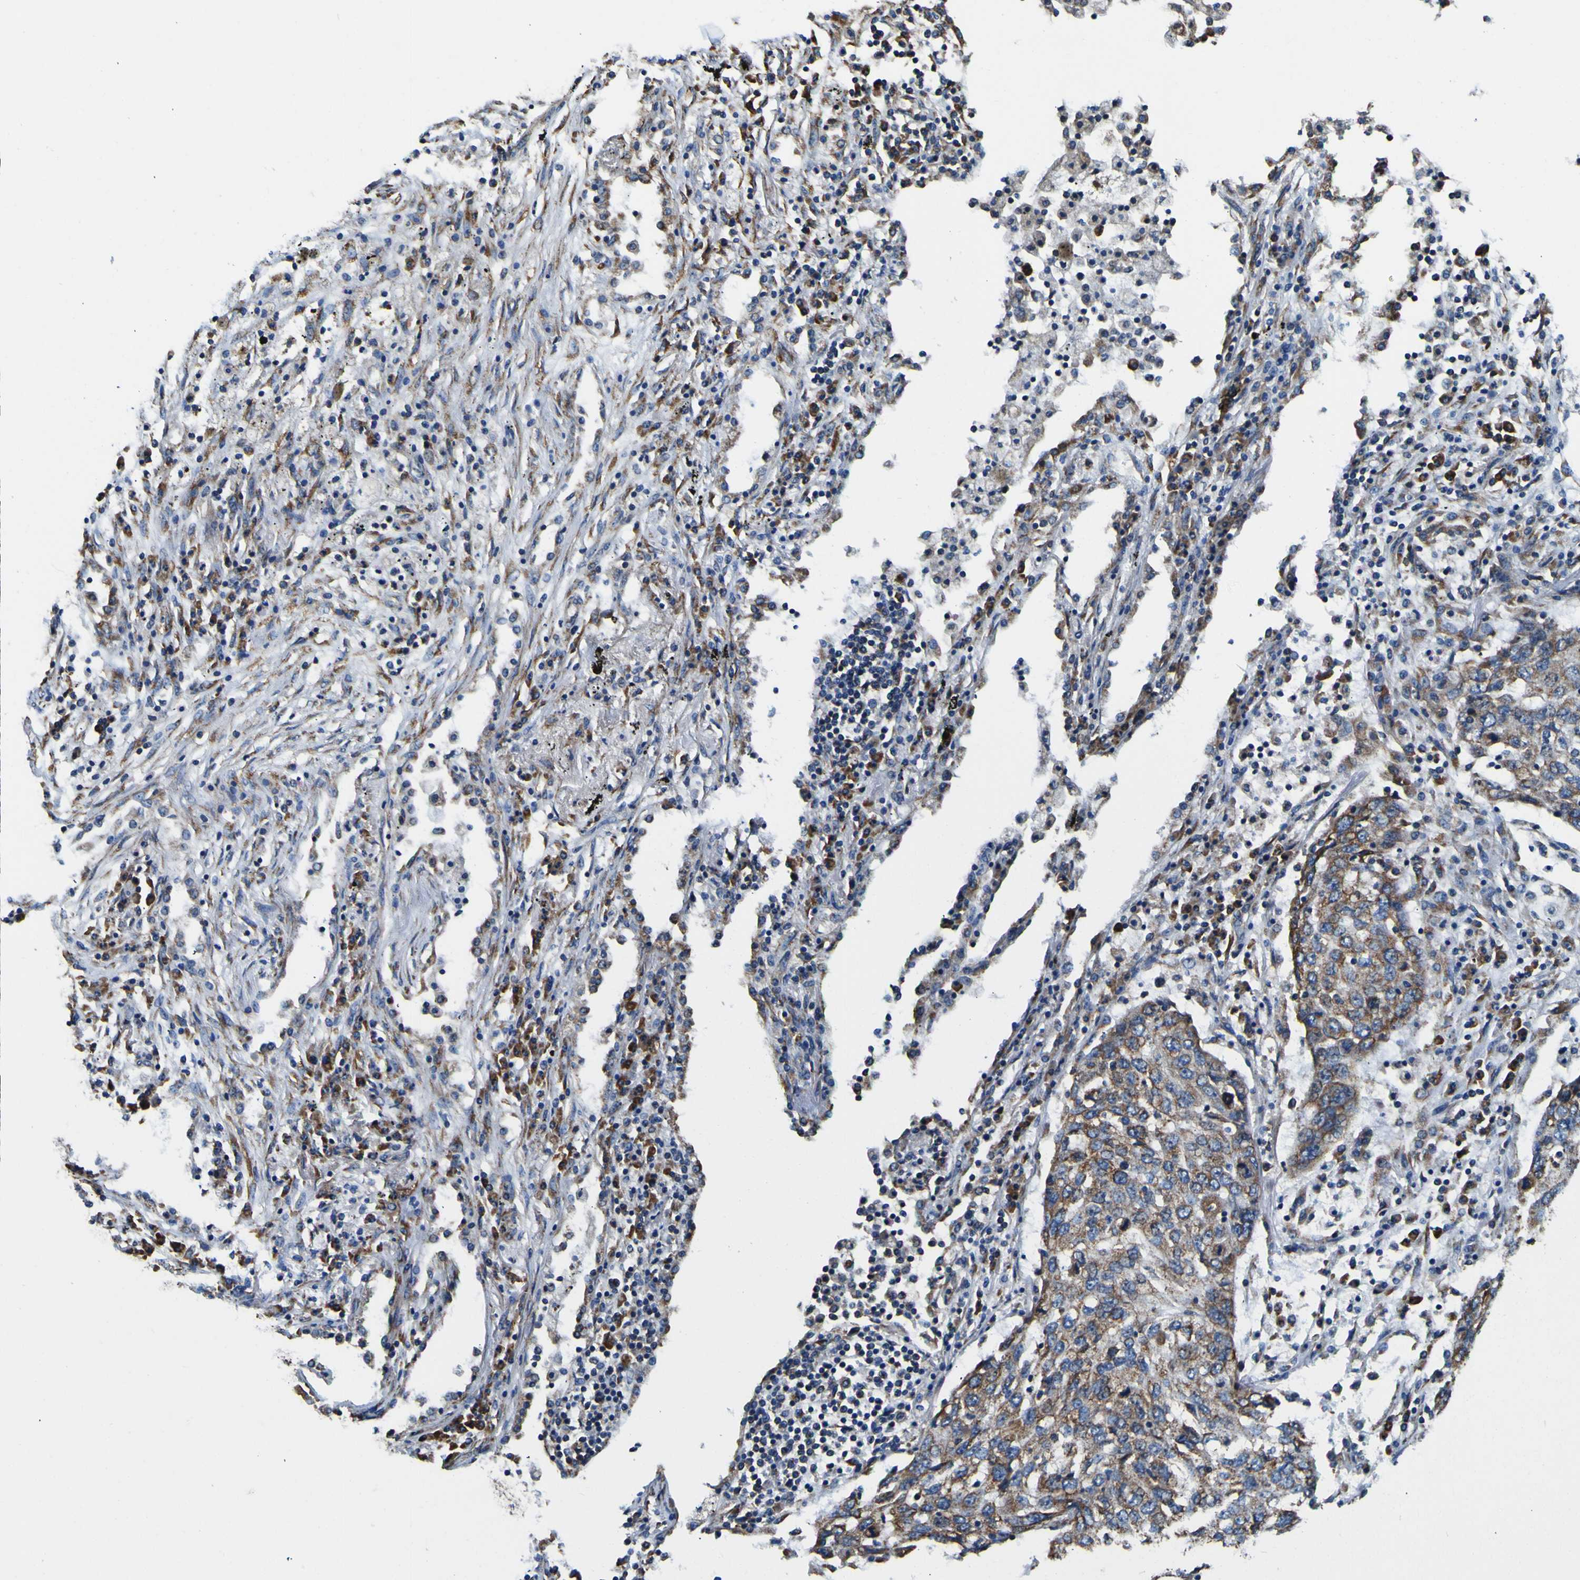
{"staining": {"intensity": "weak", "quantity": ">75%", "location": "cytoplasmic/membranous"}, "tissue": "lung cancer", "cell_type": "Tumor cells", "image_type": "cancer", "snomed": [{"axis": "morphology", "description": "Squamous cell carcinoma, NOS"}, {"axis": "topography", "description": "Lung"}], "caption": "This image shows immunohistochemistry staining of human squamous cell carcinoma (lung), with low weak cytoplasmic/membranous expression in about >75% of tumor cells.", "gene": "INPP5A", "patient": {"sex": "female", "age": 63}}